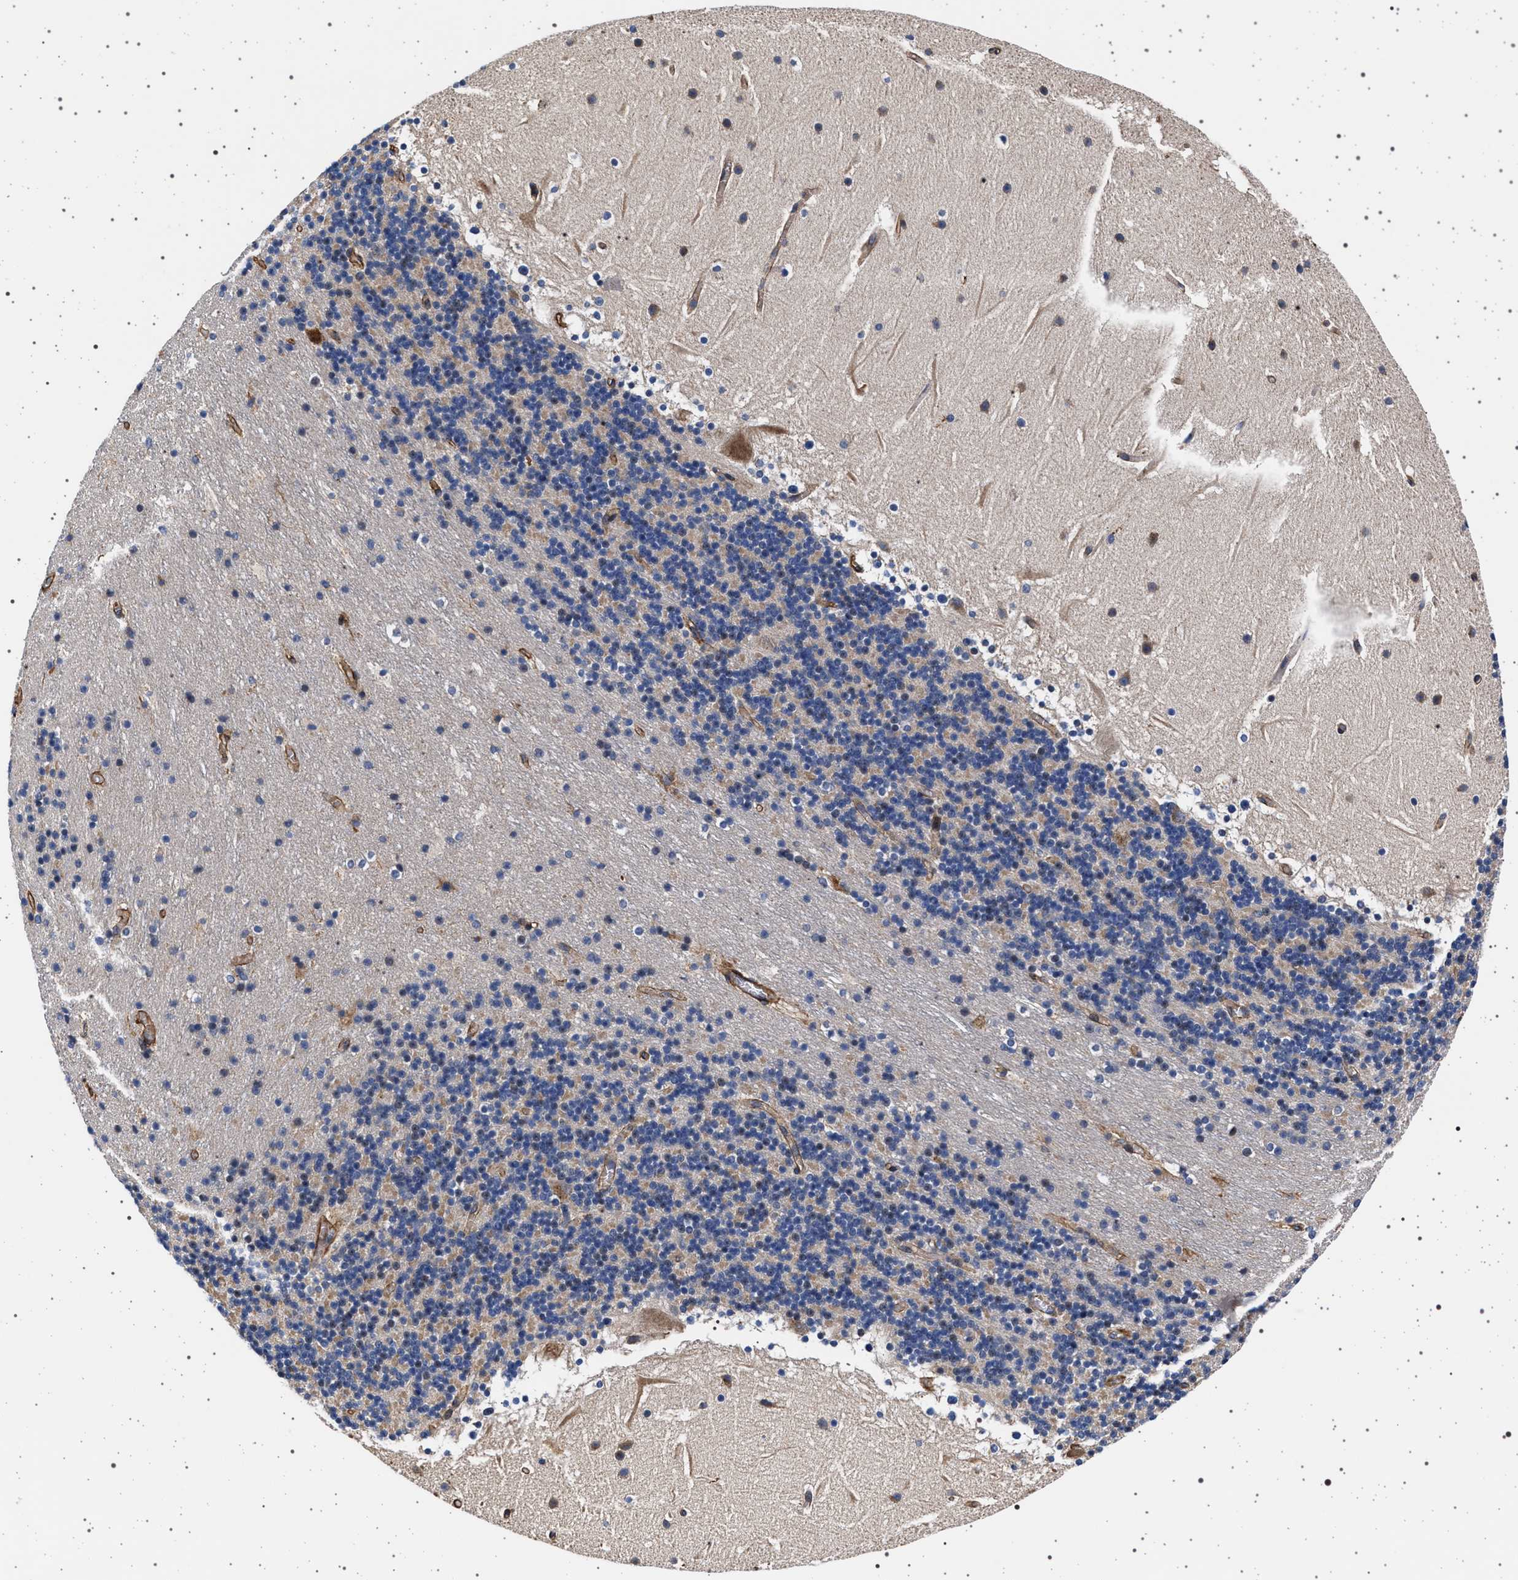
{"staining": {"intensity": "weak", "quantity": "25%-75%", "location": "cytoplasmic/membranous"}, "tissue": "cerebellum", "cell_type": "Cells in granular layer", "image_type": "normal", "snomed": [{"axis": "morphology", "description": "Normal tissue, NOS"}, {"axis": "topography", "description": "Cerebellum"}], "caption": "Protein staining by immunohistochemistry reveals weak cytoplasmic/membranous positivity in approximately 25%-75% of cells in granular layer in benign cerebellum.", "gene": "KCNK6", "patient": {"sex": "male", "age": 45}}